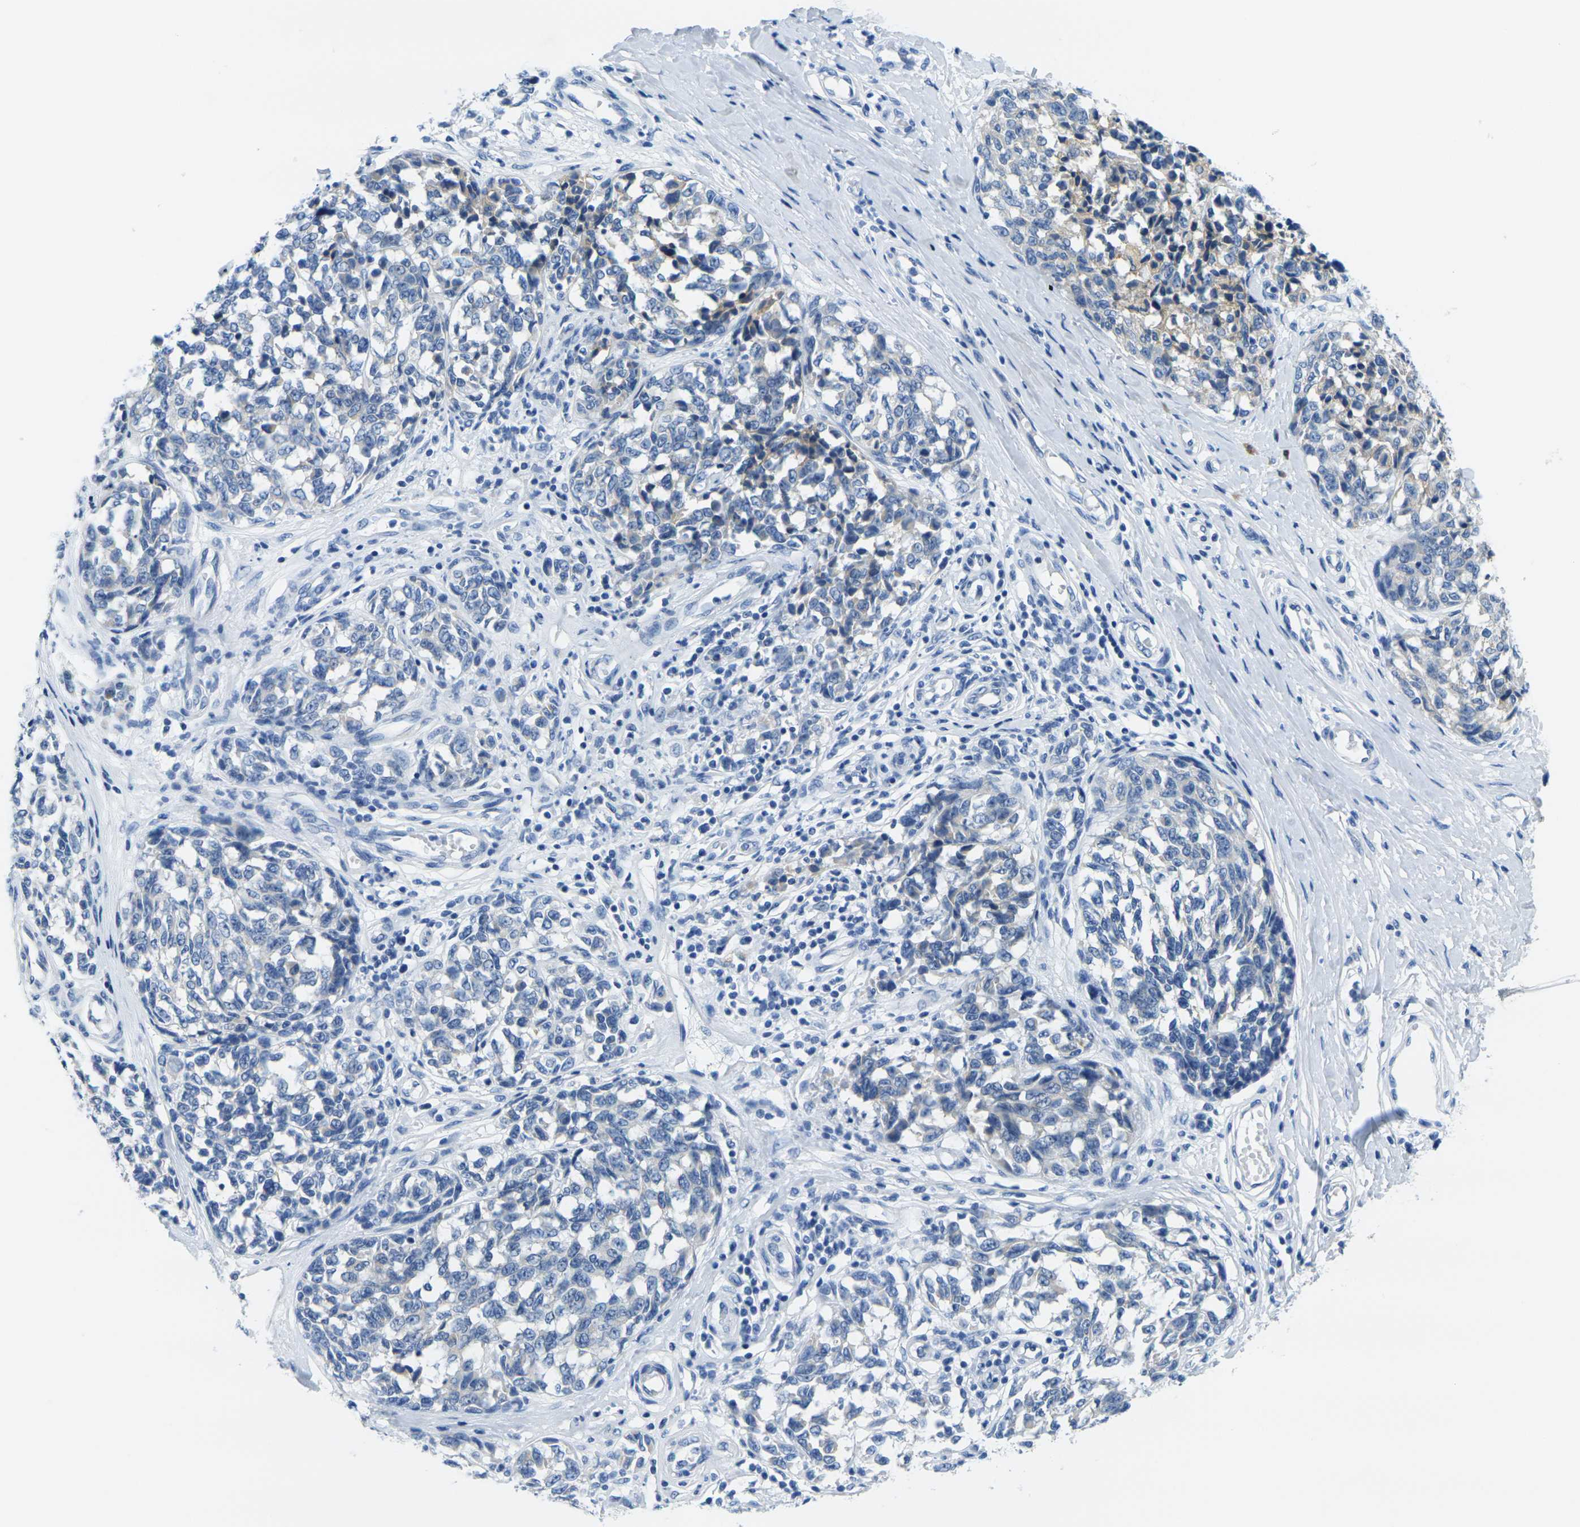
{"staining": {"intensity": "weak", "quantity": "<25%", "location": "cytoplasmic/membranous"}, "tissue": "melanoma", "cell_type": "Tumor cells", "image_type": "cancer", "snomed": [{"axis": "morphology", "description": "Malignant melanoma, NOS"}, {"axis": "topography", "description": "Skin"}], "caption": "Immunohistochemical staining of human melanoma shows no significant expression in tumor cells.", "gene": "FAM3D", "patient": {"sex": "female", "age": 64}}